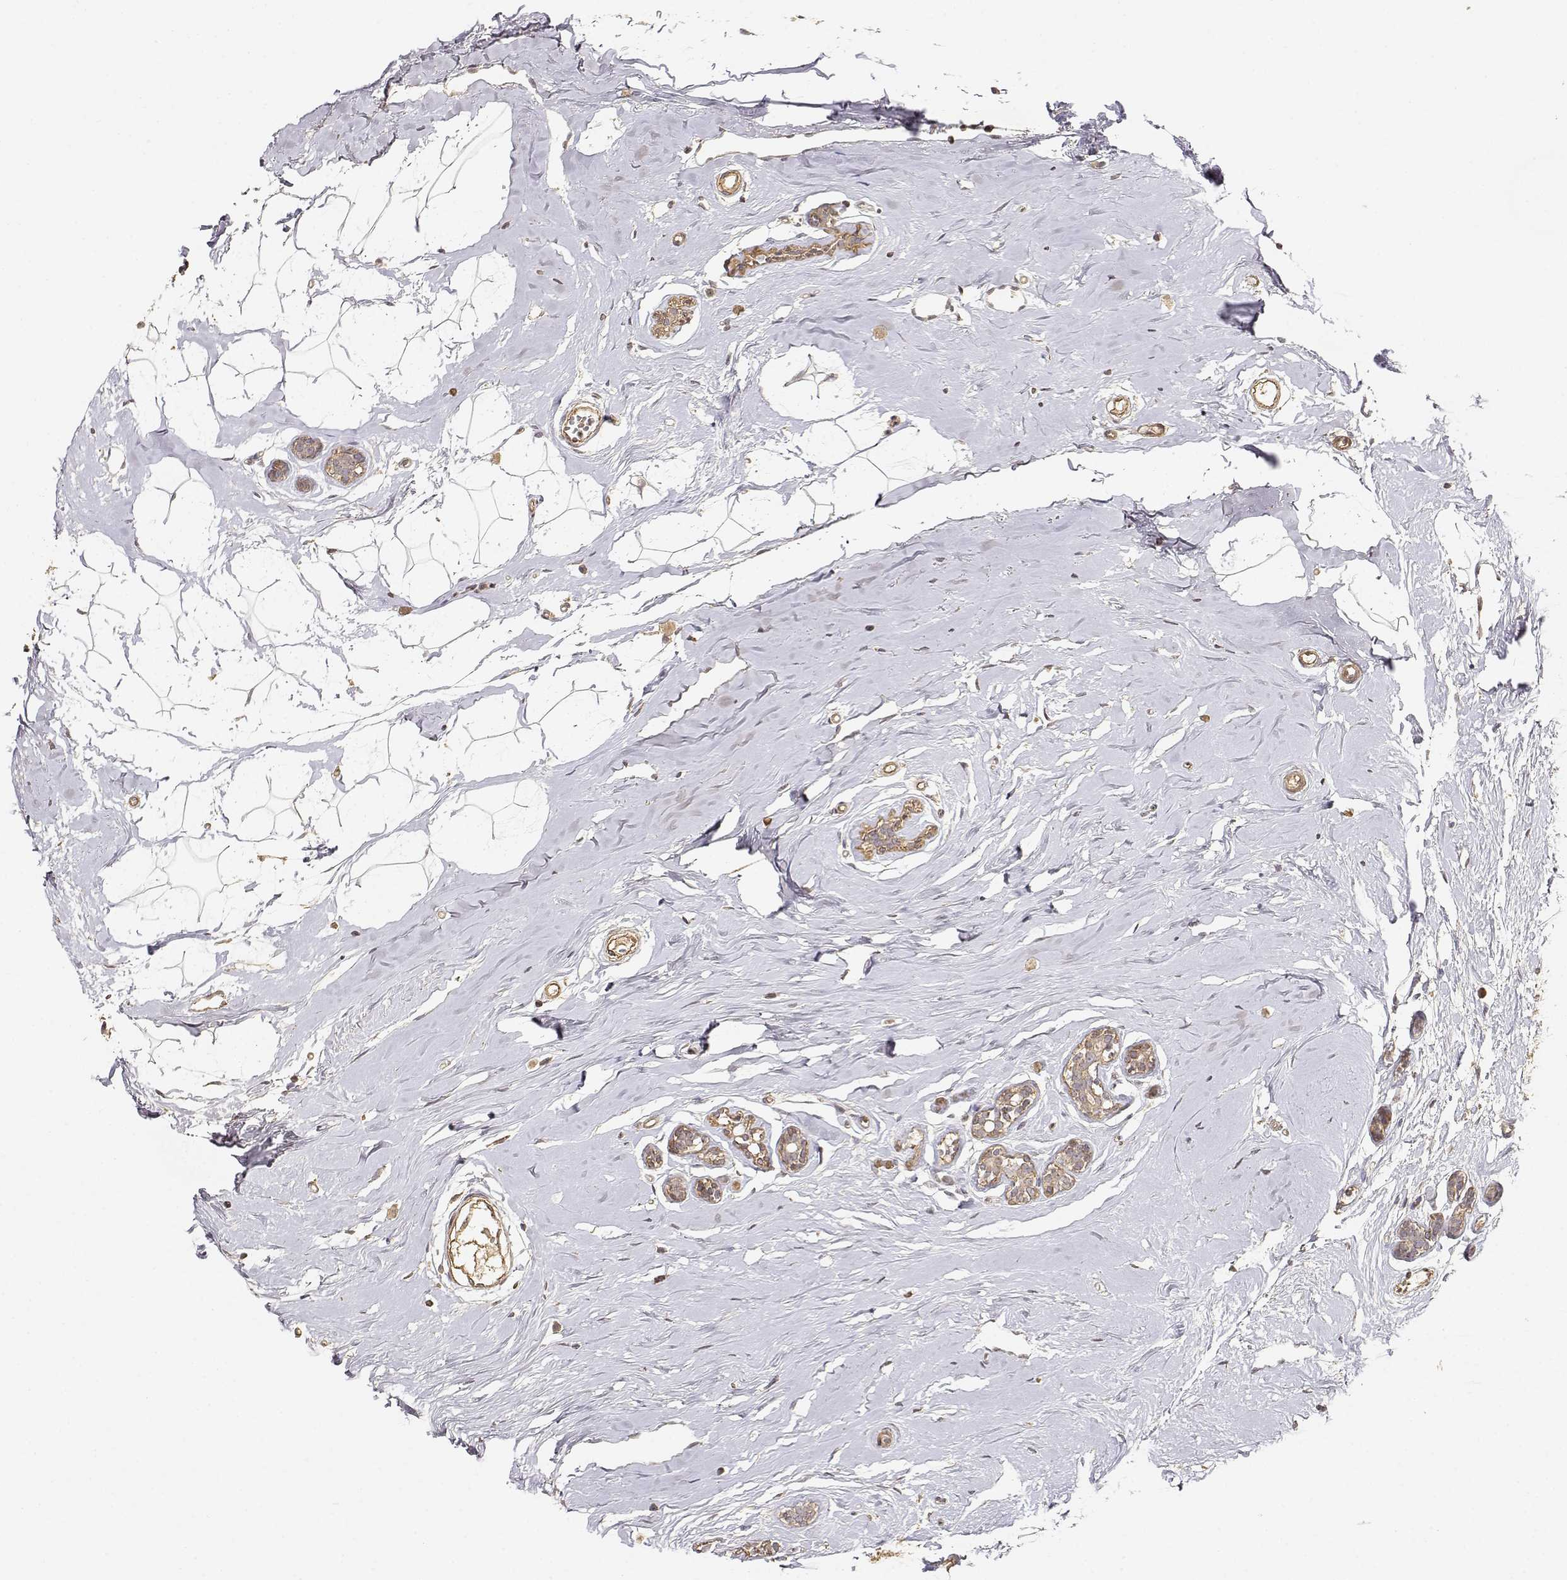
{"staining": {"intensity": "weak", "quantity": ">75%", "location": "cytoplasmic/membranous"}, "tissue": "breast cancer", "cell_type": "Tumor cells", "image_type": "cancer", "snomed": [{"axis": "morphology", "description": "Duct carcinoma"}, {"axis": "topography", "description": "Breast"}], "caption": "Immunohistochemistry (IHC) (DAB) staining of breast cancer (infiltrating ductal carcinoma) displays weak cytoplasmic/membranous protein expression in approximately >75% of tumor cells.", "gene": "PICK1", "patient": {"sex": "female", "age": 40}}